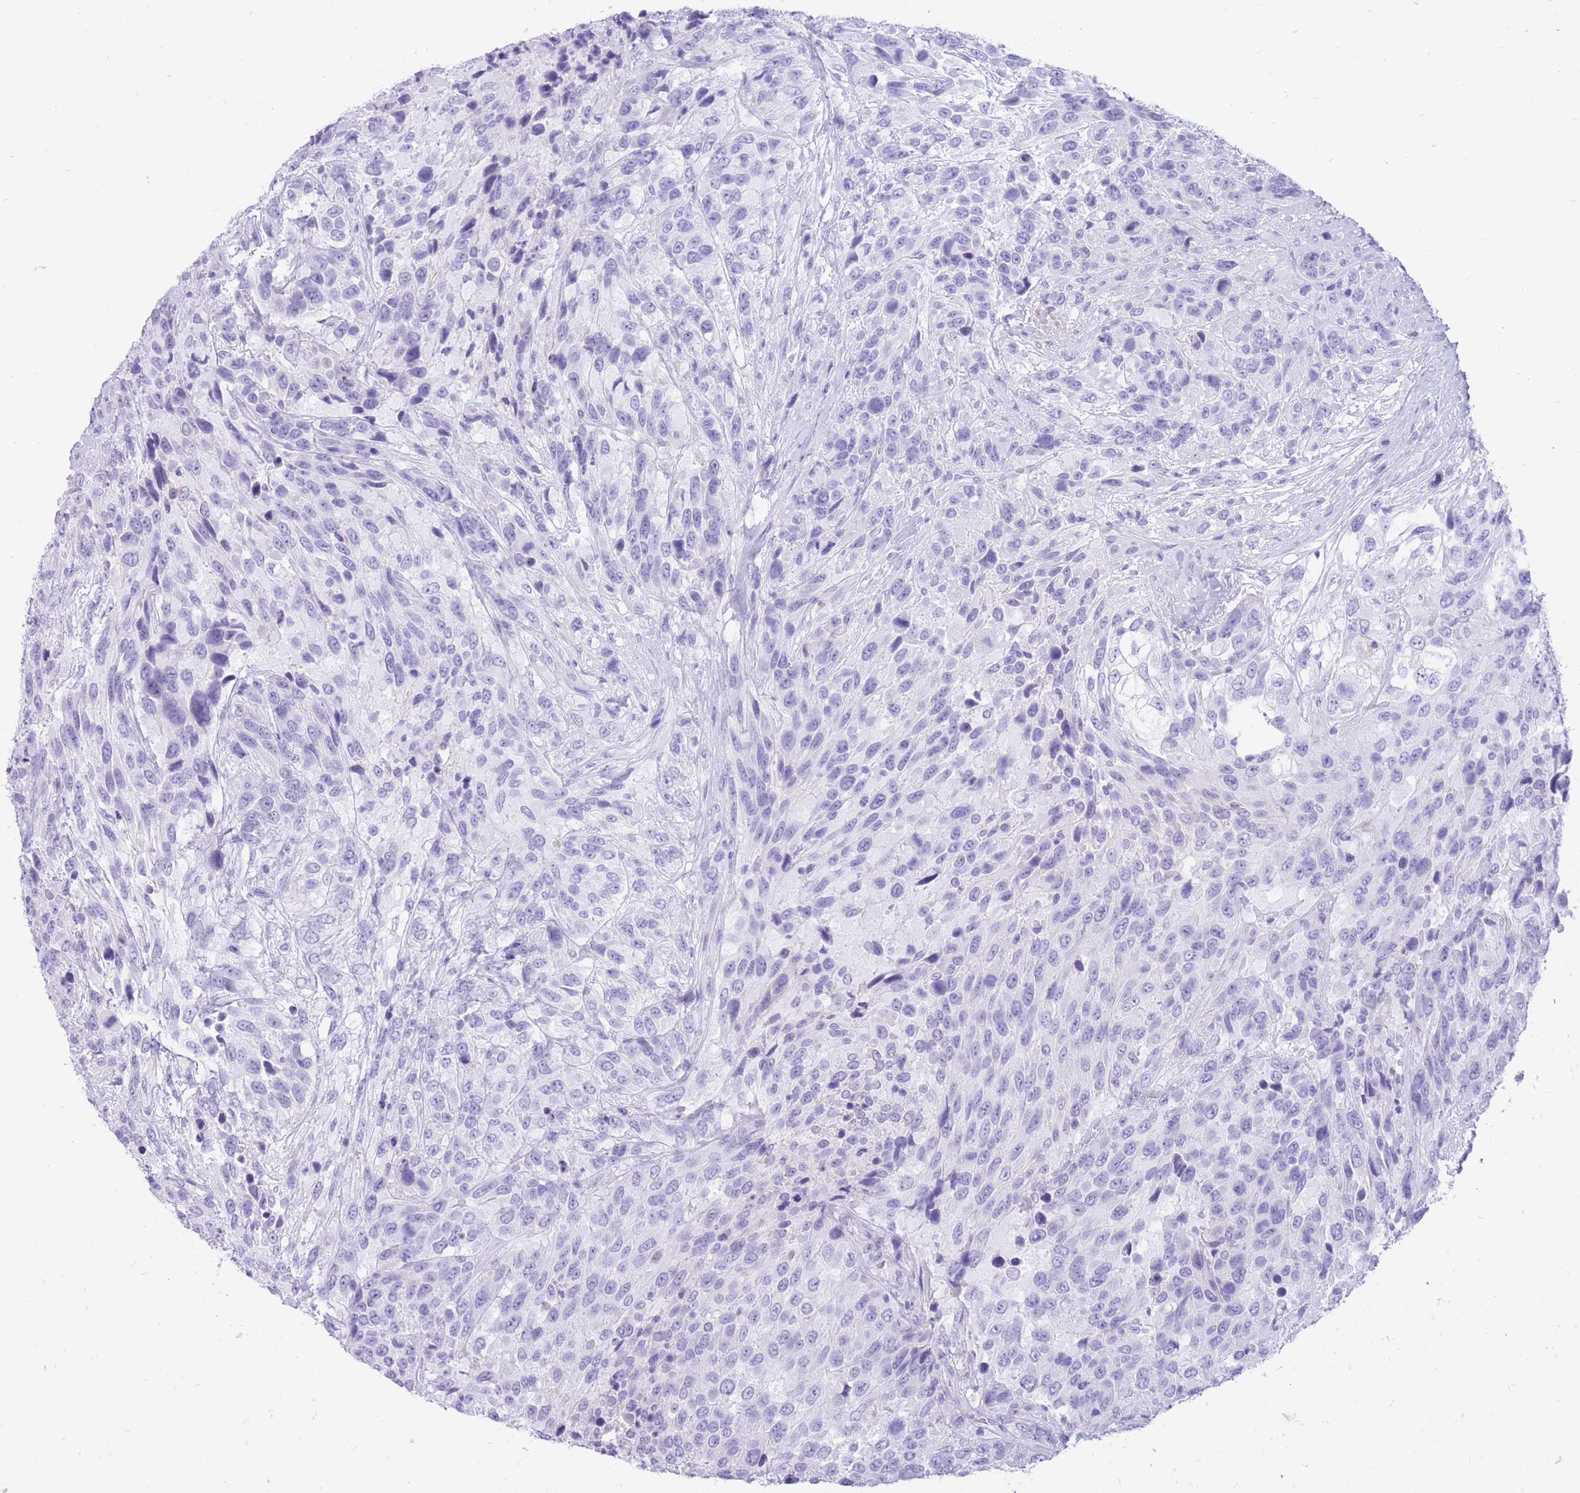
{"staining": {"intensity": "negative", "quantity": "none", "location": "none"}, "tissue": "urothelial cancer", "cell_type": "Tumor cells", "image_type": "cancer", "snomed": [{"axis": "morphology", "description": "Urothelial carcinoma, High grade"}, {"axis": "topography", "description": "Urinary bladder"}], "caption": "Tumor cells are negative for protein expression in human urothelial cancer.", "gene": "ZFP37", "patient": {"sex": "female", "age": 70}}